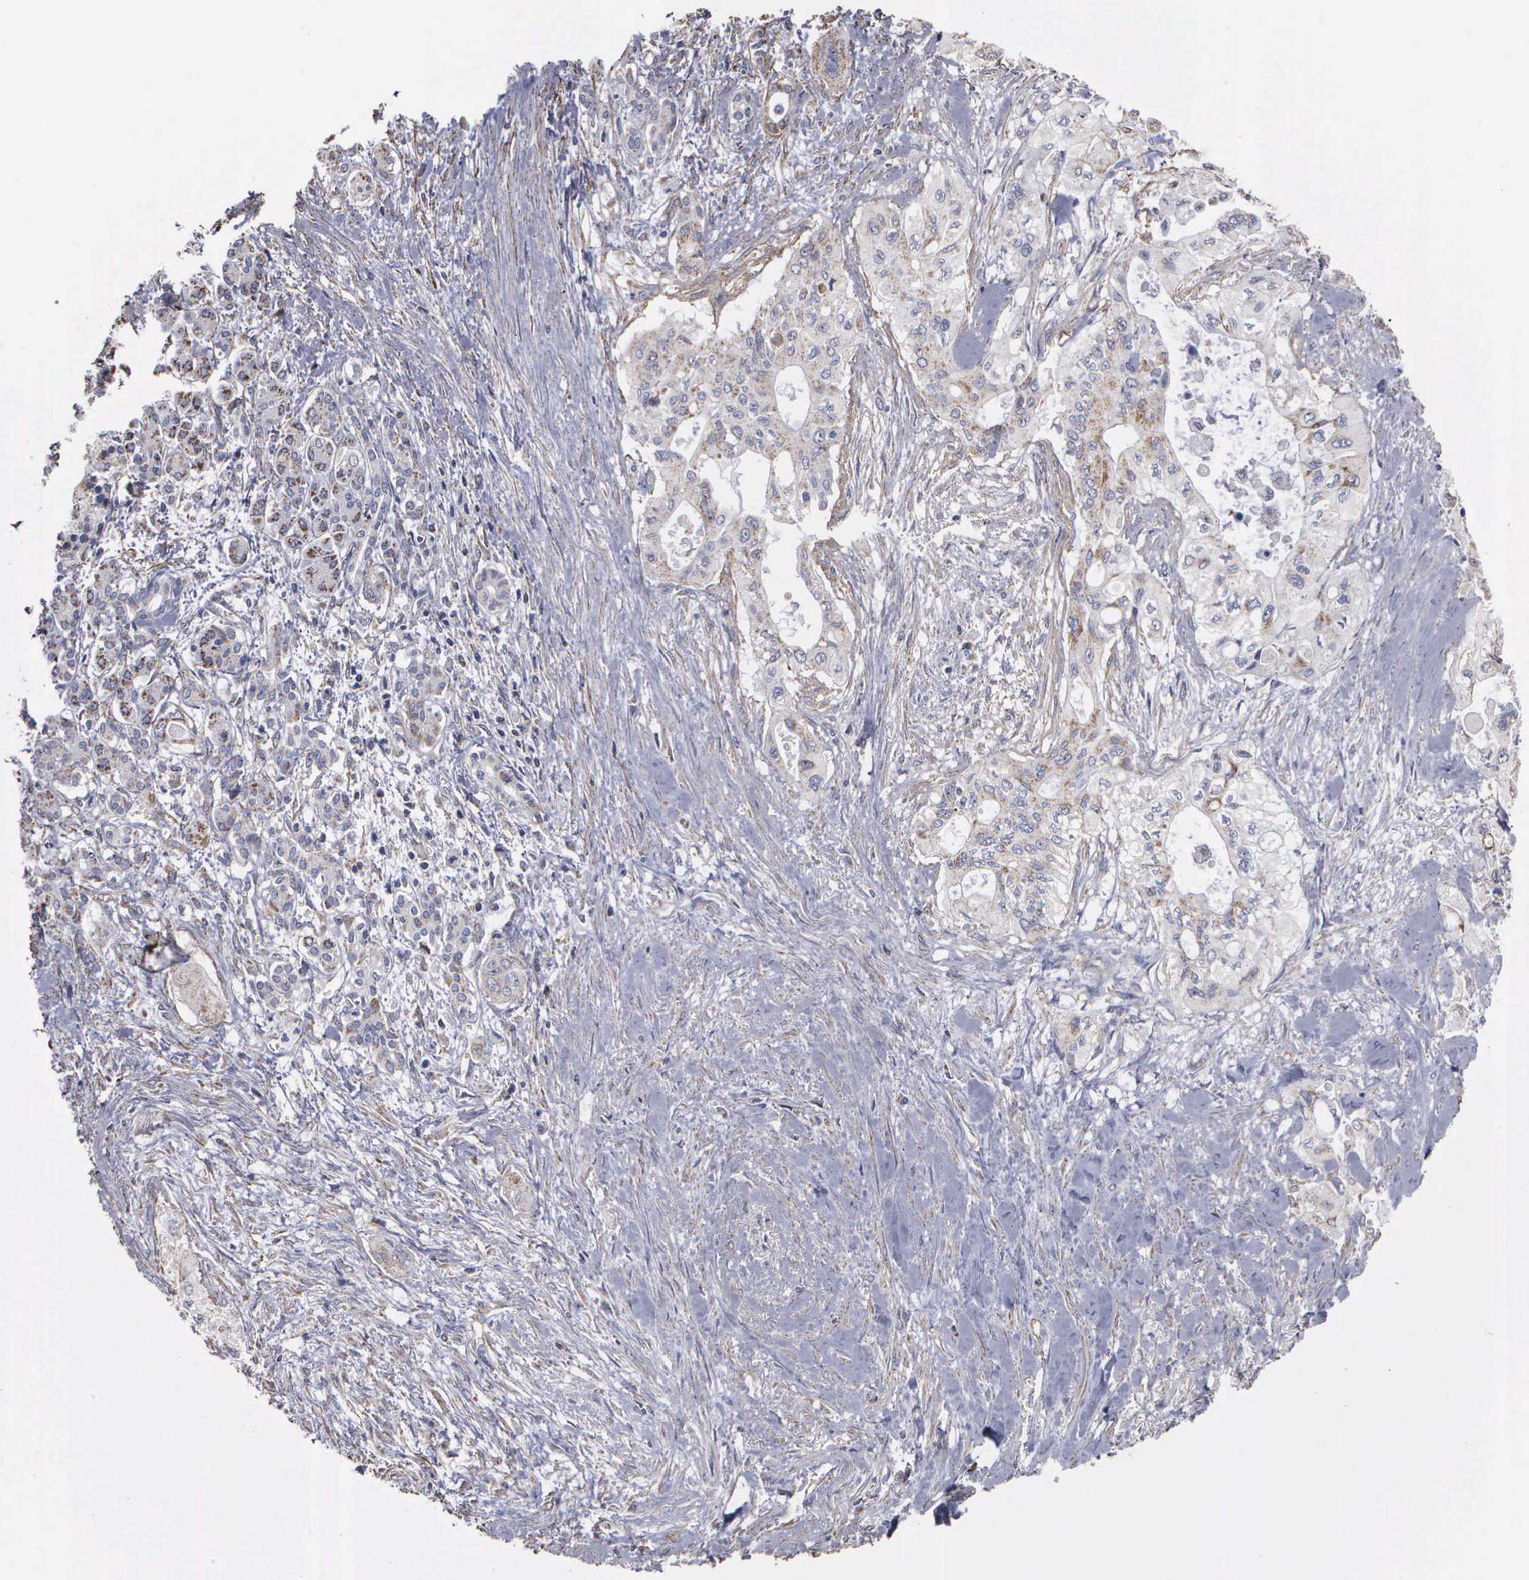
{"staining": {"intensity": "weak", "quantity": "25%-75%", "location": "cytoplasmic/membranous"}, "tissue": "pancreatic cancer", "cell_type": "Tumor cells", "image_type": "cancer", "snomed": [{"axis": "morphology", "description": "Adenocarcinoma, NOS"}, {"axis": "topography", "description": "Pancreas"}], "caption": "Immunohistochemical staining of pancreatic cancer (adenocarcinoma) demonstrates weak cytoplasmic/membranous protein positivity in approximately 25%-75% of tumor cells. (DAB (3,3'-diaminobenzidine) IHC, brown staining for protein, blue staining for nuclei).", "gene": "NGDN", "patient": {"sex": "male", "age": 77}}